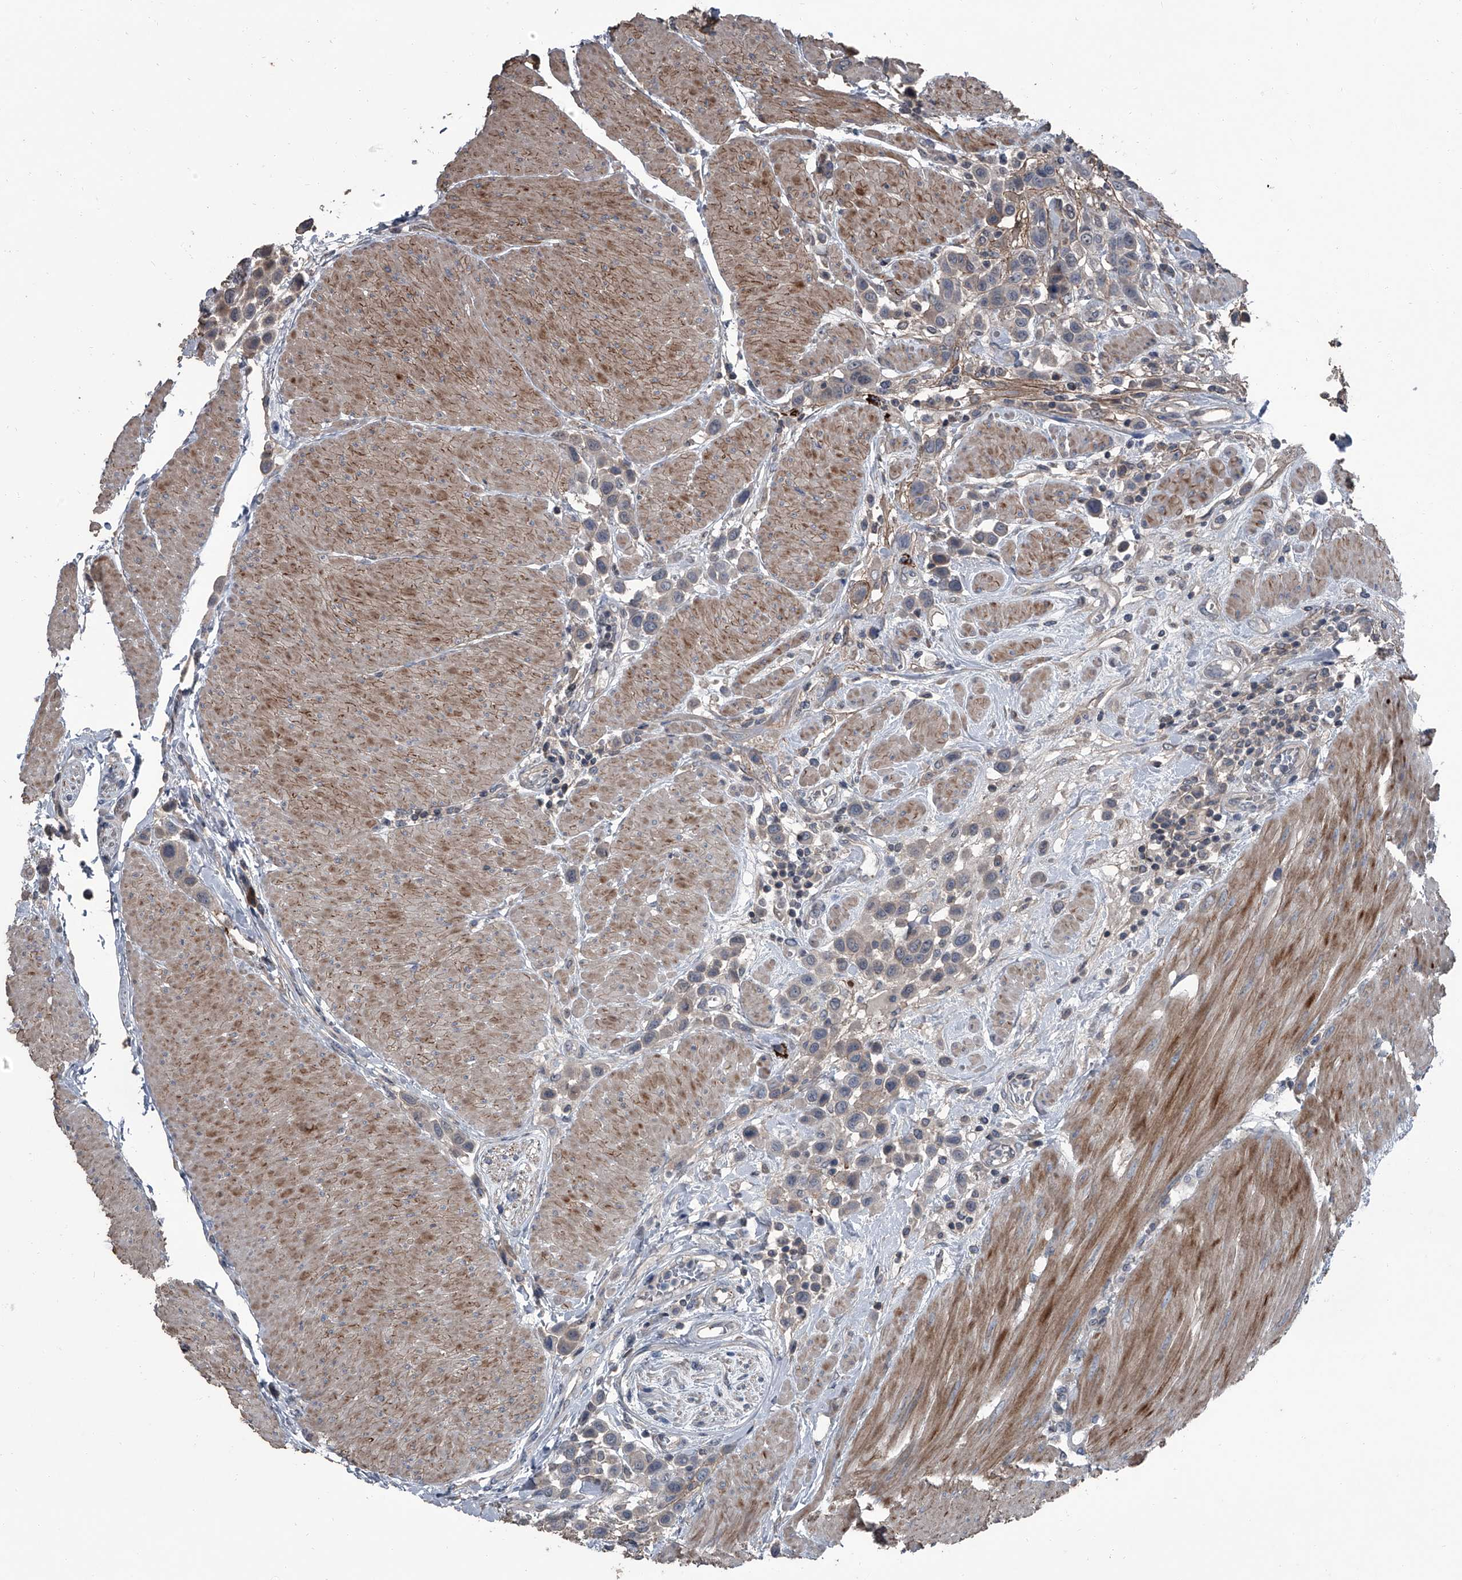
{"staining": {"intensity": "negative", "quantity": "none", "location": "none"}, "tissue": "urothelial cancer", "cell_type": "Tumor cells", "image_type": "cancer", "snomed": [{"axis": "morphology", "description": "Urothelial carcinoma, High grade"}, {"axis": "topography", "description": "Urinary bladder"}], "caption": "Tumor cells show no significant staining in urothelial cancer. The staining is performed using DAB (3,3'-diaminobenzidine) brown chromogen with nuclei counter-stained in using hematoxylin.", "gene": "OARD1", "patient": {"sex": "male", "age": 50}}